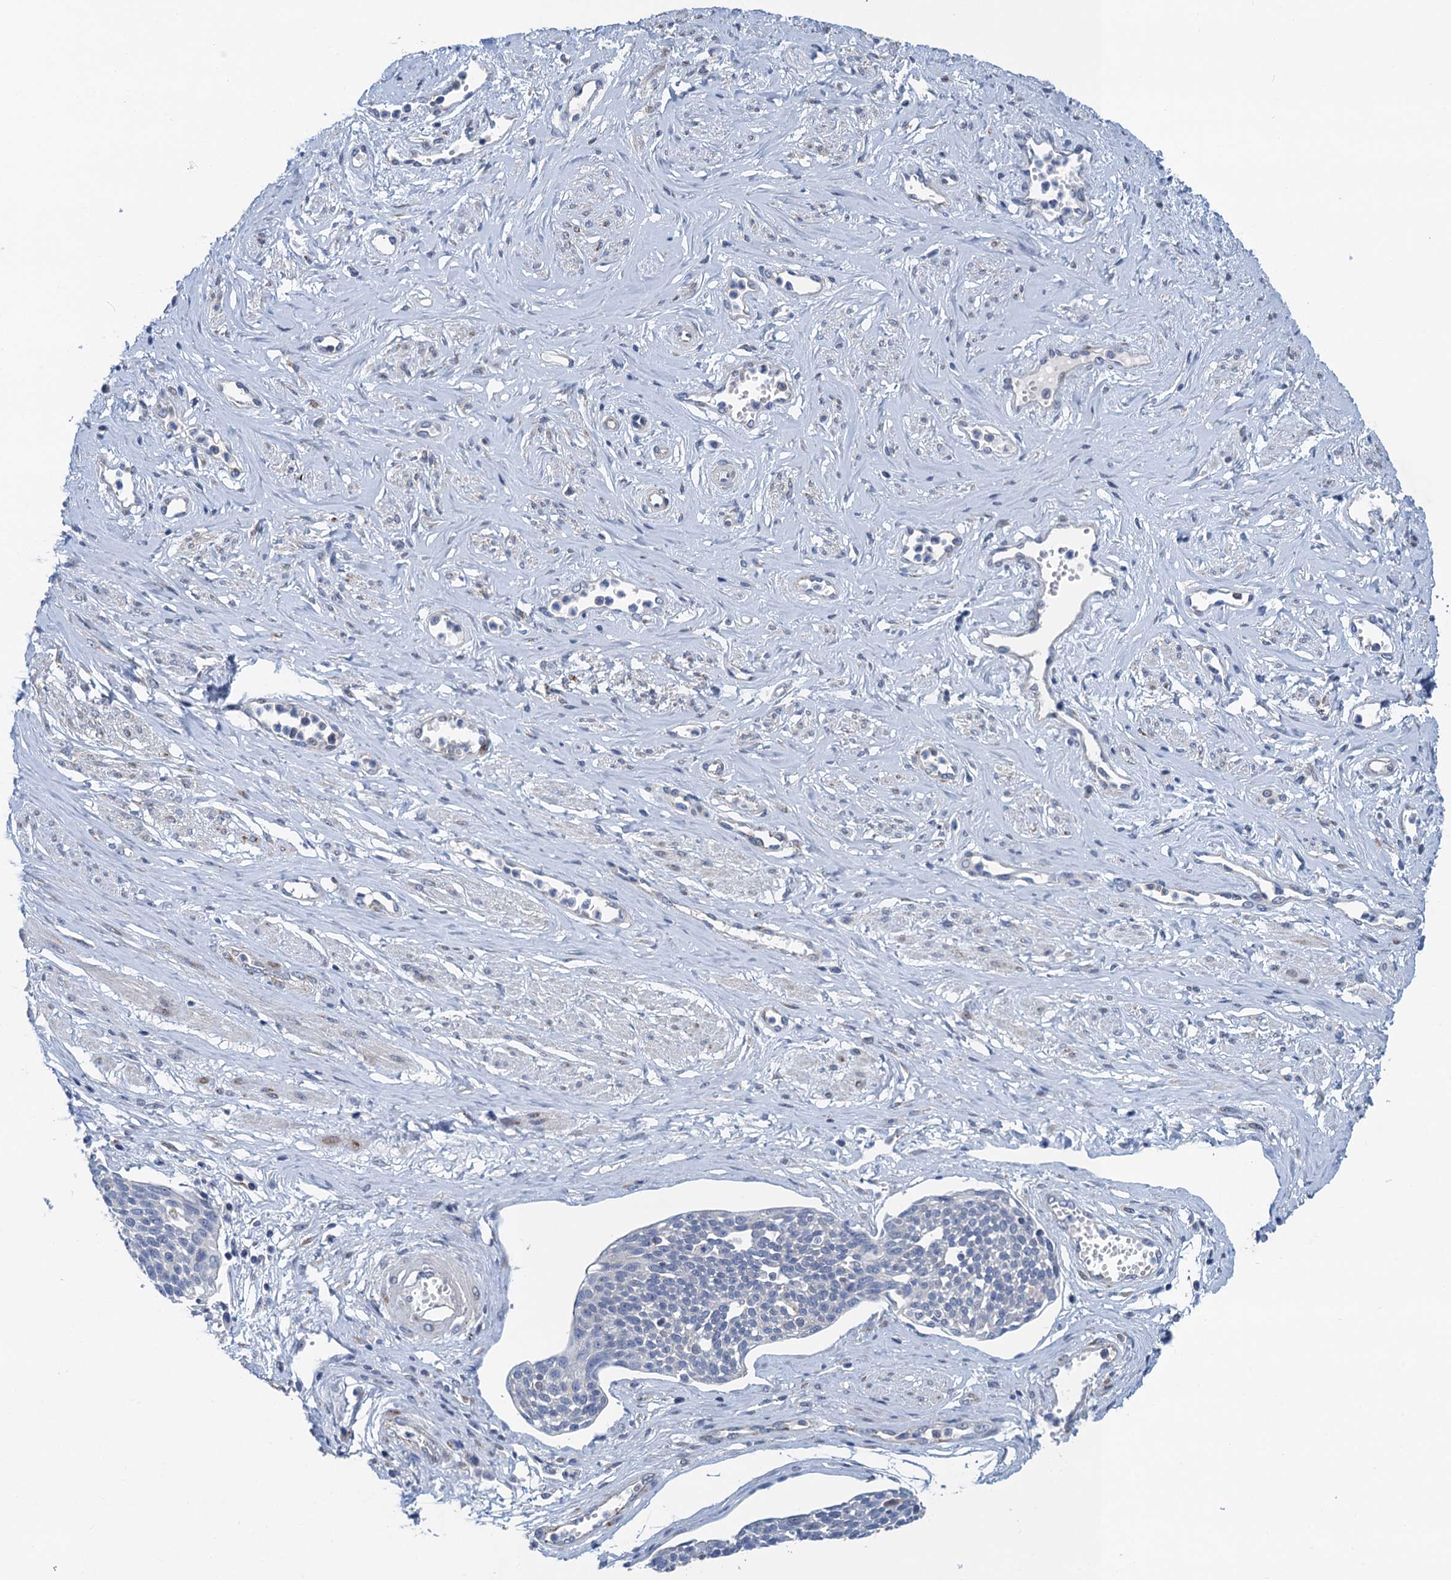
{"staining": {"intensity": "negative", "quantity": "none", "location": "none"}, "tissue": "cervical cancer", "cell_type": "Tumor cells", "image_type": "cancer", "snomed": [{"axis": "morphology", "description": "Squamous cell carcinoma, NOS"}, {"axis": "topography", "description": "Cervix"}], "caption": "Image shows no significant protein positivity in tumor cells of squamous cell carcinoma (cervical). (Immunohistochemistry, brightfield microscopy, high magnification).", "gene": "NBEA", "patient": {"sex": "female", "age": 34}}